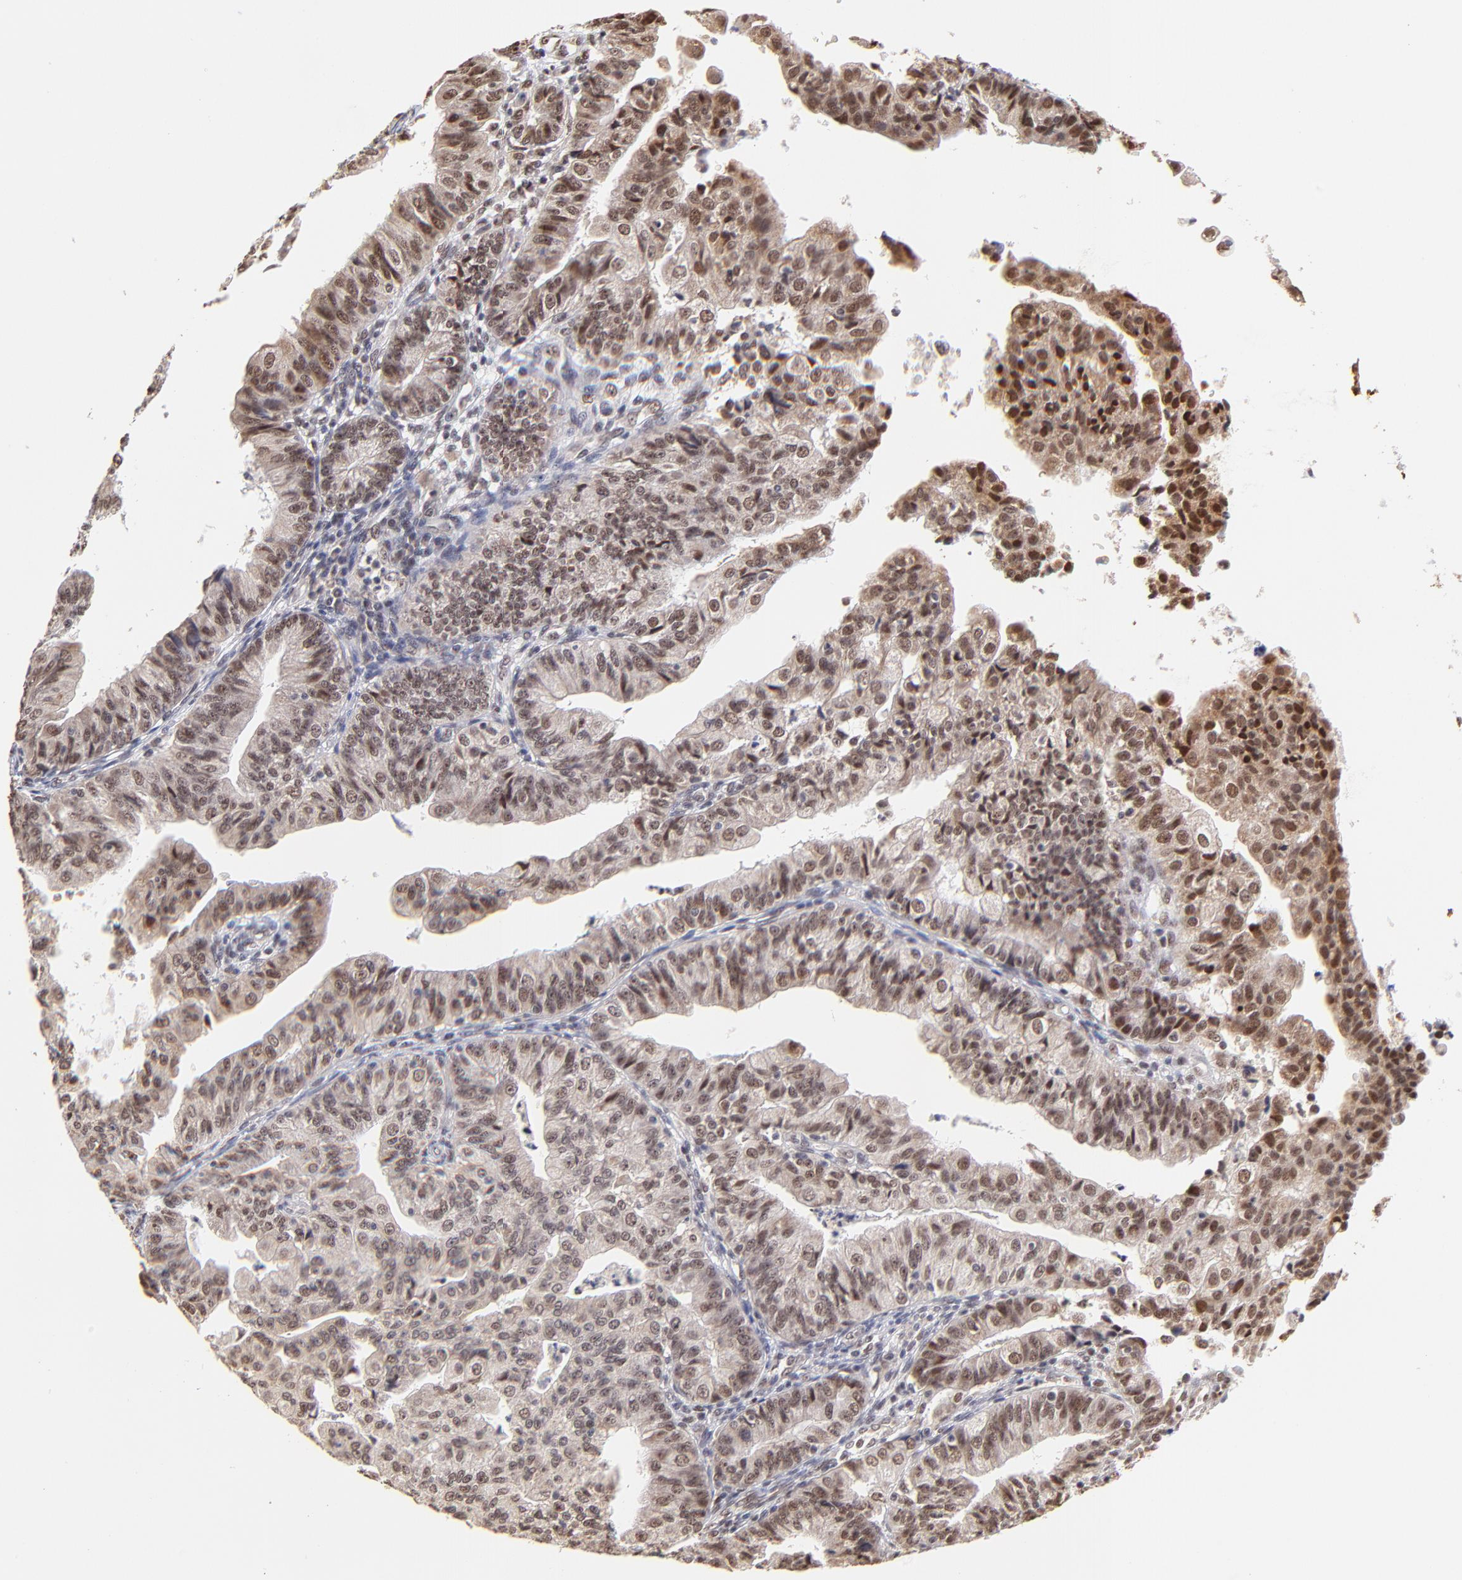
{"staining": {"intensity": "moderate", "quantity": ">75%", "location": "cytoplasmic/membranous,nuclear"}, "tissue": "endometrial cancer", "cell_type": "Tumor cells", "image_type": "cancer", "snomed": [{"axis": "morphology", "description": "Adenocarcinoma, NOS"}, {"axis": "topography", "description": "Endometrium"}], "caption": "Immunohistochemistry (IHC) photomicrograph of endometrial adenocarcinoma stained for a protein (brown), which demonstrates medium levels of moderate cytoplasmic/membranous and nuclear expression in about >75% of tumor cells.", "gene": "ZNF670", "patient": {"sex": "female", "age": 56}}